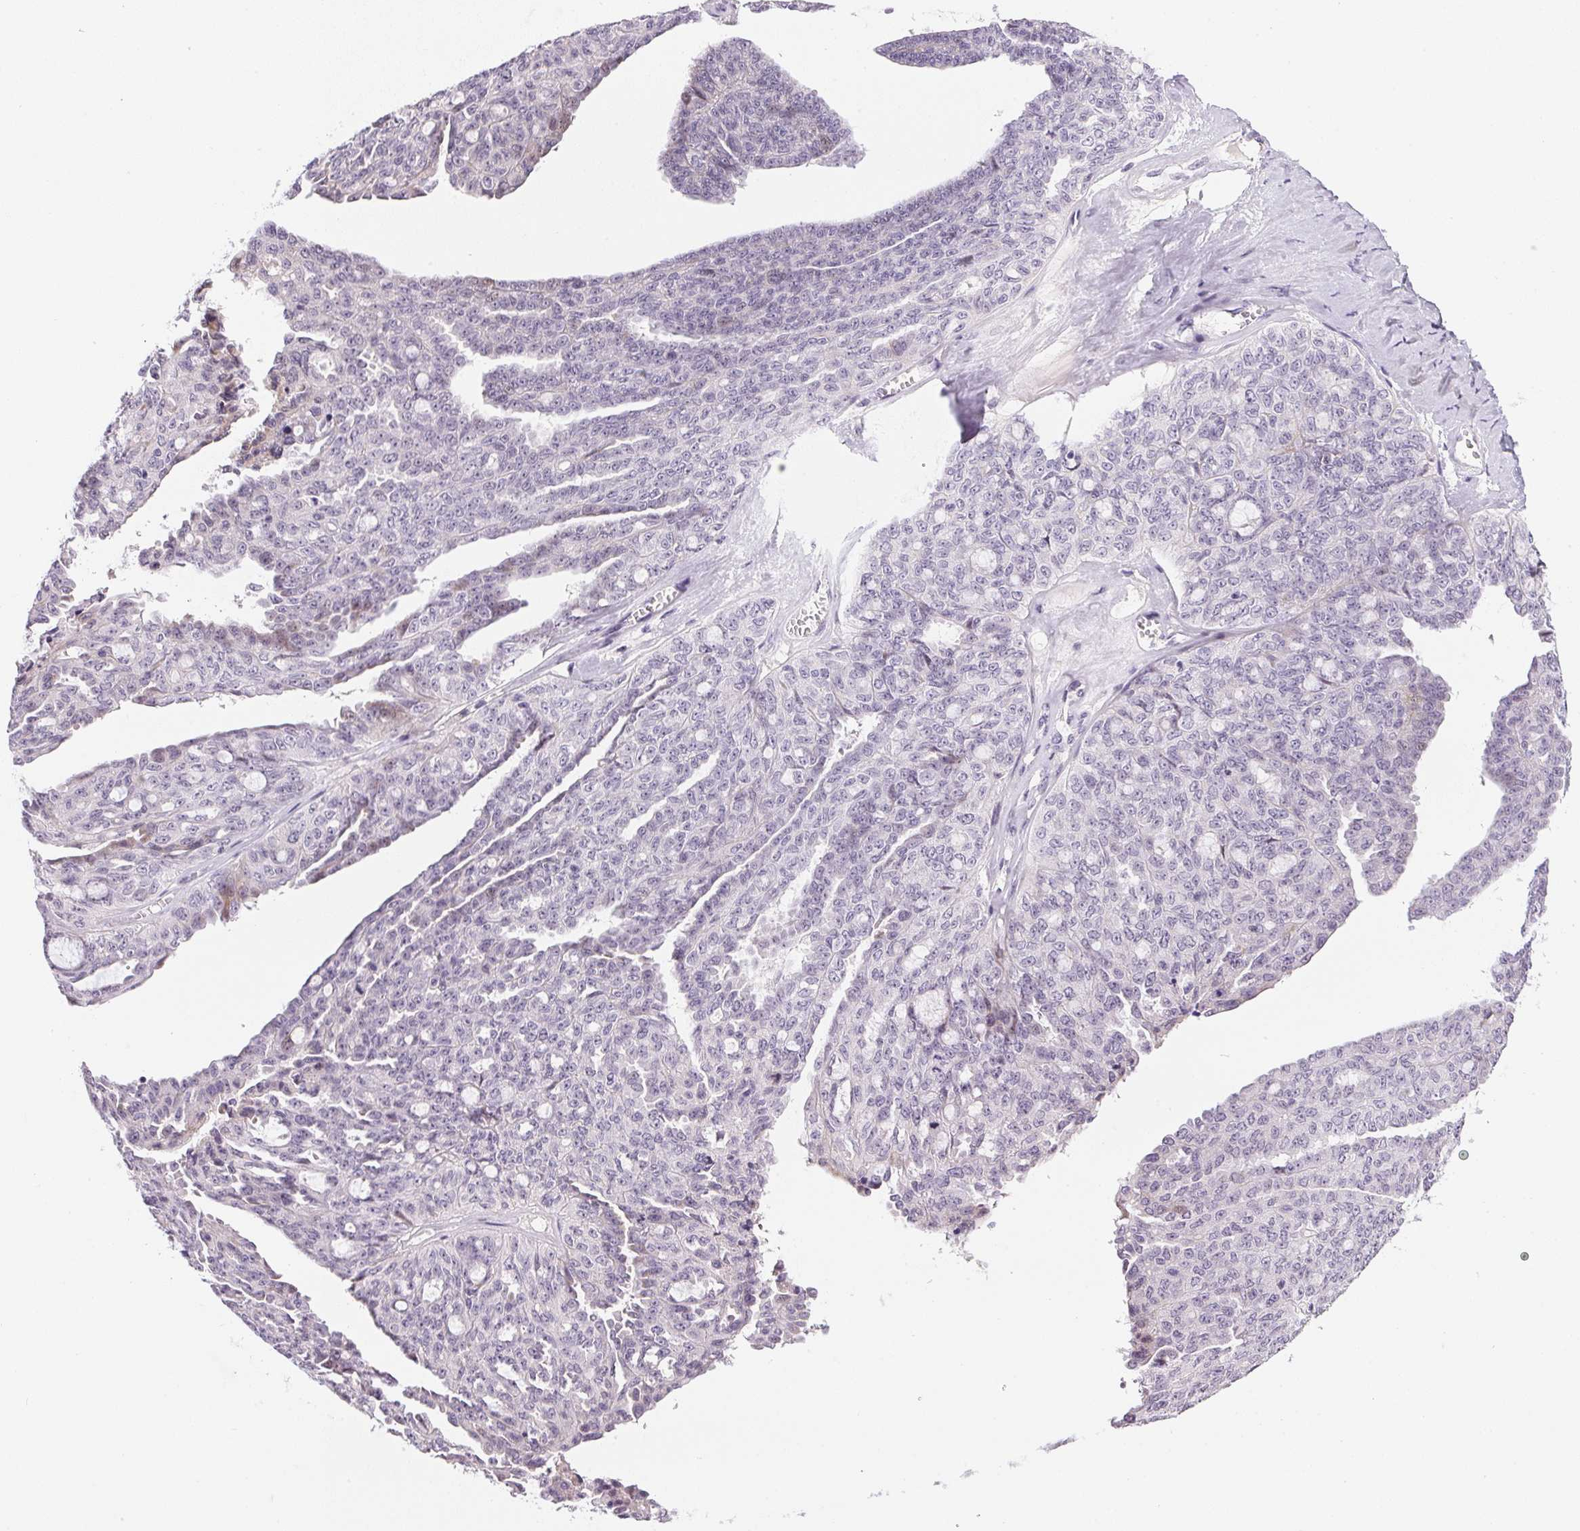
{"staining": {"intensity": "negative", "quantity": "none", "location": "none"}, "tissue": "ovarian cancer", "cell_type": "Tumor cells", "image_type": "cancer", "snomed": [{"axis": "morphology", "description": "Cystadenocarcinoma, serous, NOS"}, {"axis": "topography", "description": "Ovary"}], "caption": "High power microscopy image of an IHC histopathology image of ovarian serous cystadenocarcinoma, revealing no significant positivity in tumor cells.", "gene": "GSDMC", "patient": {"sex": "female", "age": 71}}